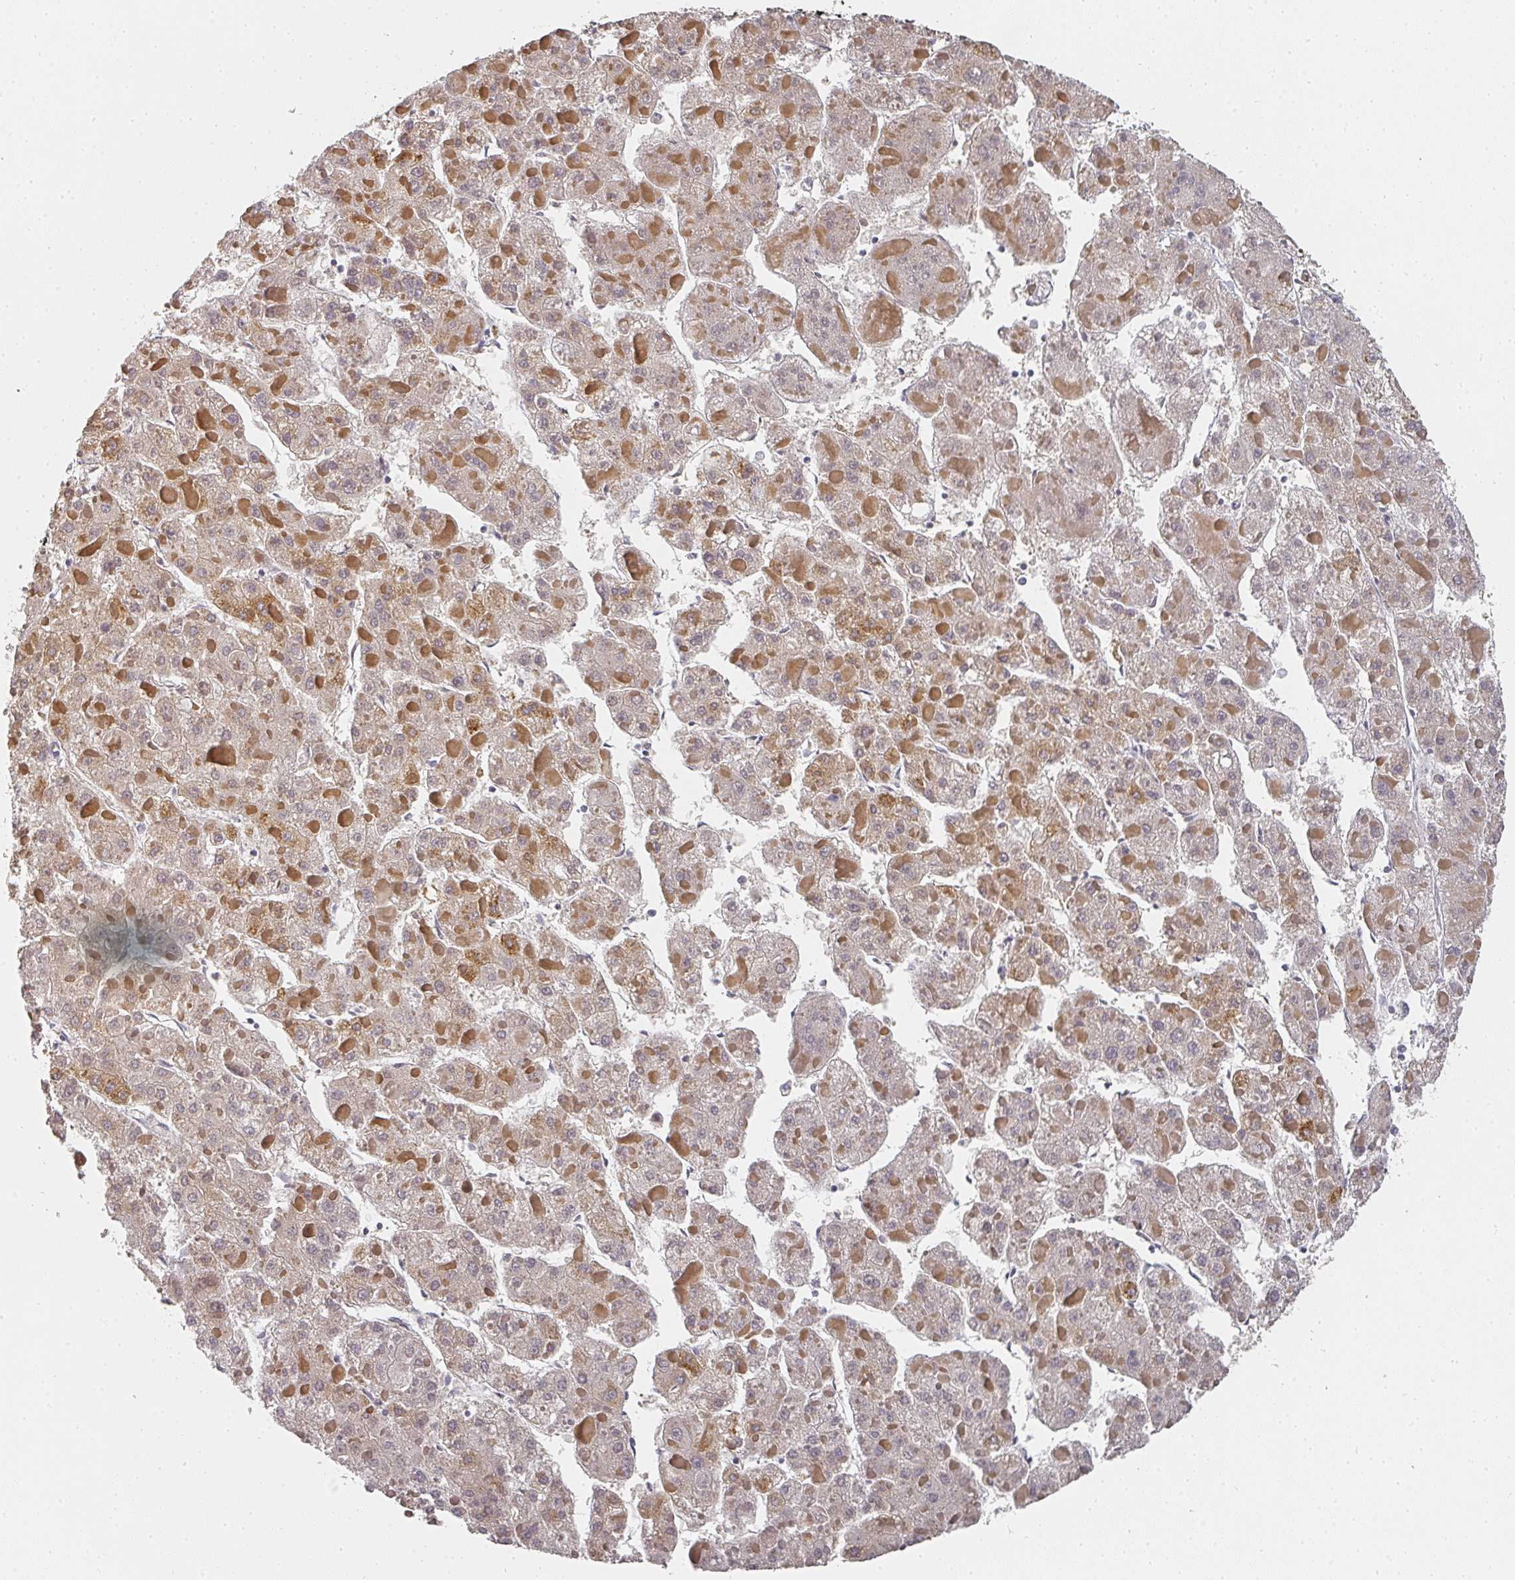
{"staining": {"intensity": "moderate", "quantity": "25%-75%", "location": "cytoplasmic/membranous"}, "tissue": "liver cancer", "cell_type": "Tumor cells", "image_type": "cancer", "snomed": [{"axis": "morphology", "description": "Carcinoma, Hepatocellular, NOS"}, {"axis": "topography", "description": "Liver"}], "caption": "IHC photomicrograph of neoplastic tissue: liver cancer stained using immunohistochemistry (IHC) displays medium levels of moderate protein expression localized specifically in the cytoplasmic/membranous of tumor cells, appearing as a cytoplasmic/membranous brown color.", "gene": "SHISA2", "patient": {"sex": "female", "age": 73}}